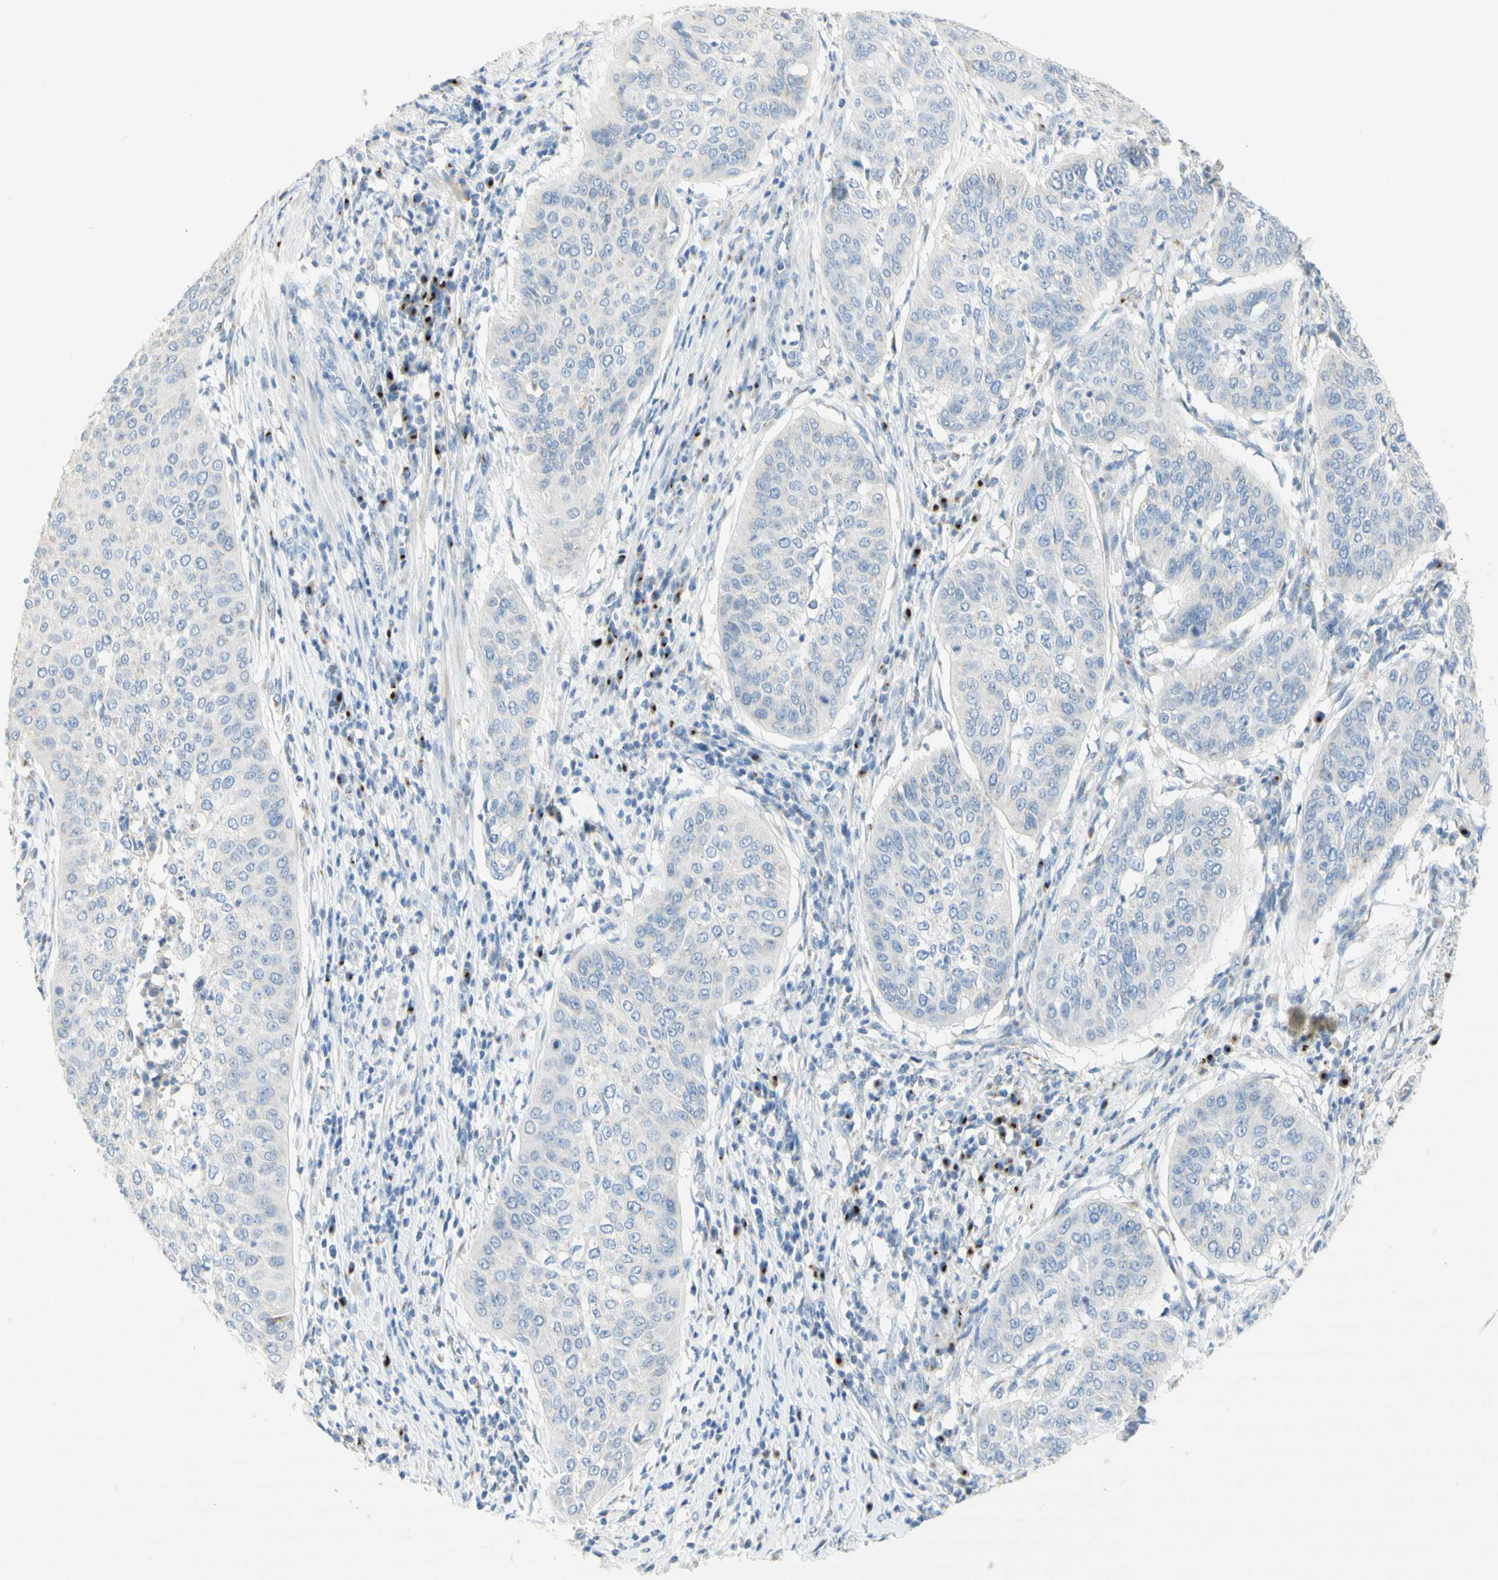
{"staining": {"intensity": "negative", "quantity": "none", "location": "none"}, "tissue": "cervical cancer", "cell_type": "Tumor cells", "image_type": "cancer", "snomed": [{"axis": "morphology", "description": "Normal tissue, NOS"}, {"axis": "morphology", "description": "Squamous cell carcinoma, NOS"}, {"axis": "topography", "description": "Cervix"}], "caption": "This is a histopathology image of immunohistochemistry staining of cervical cancer, which shows no expression in tumor cells. (DAB immunohistochemistry with hematoxylin counter stain).", "gene": "MANEA", "patient": {"sex": "female", "age": 39}}